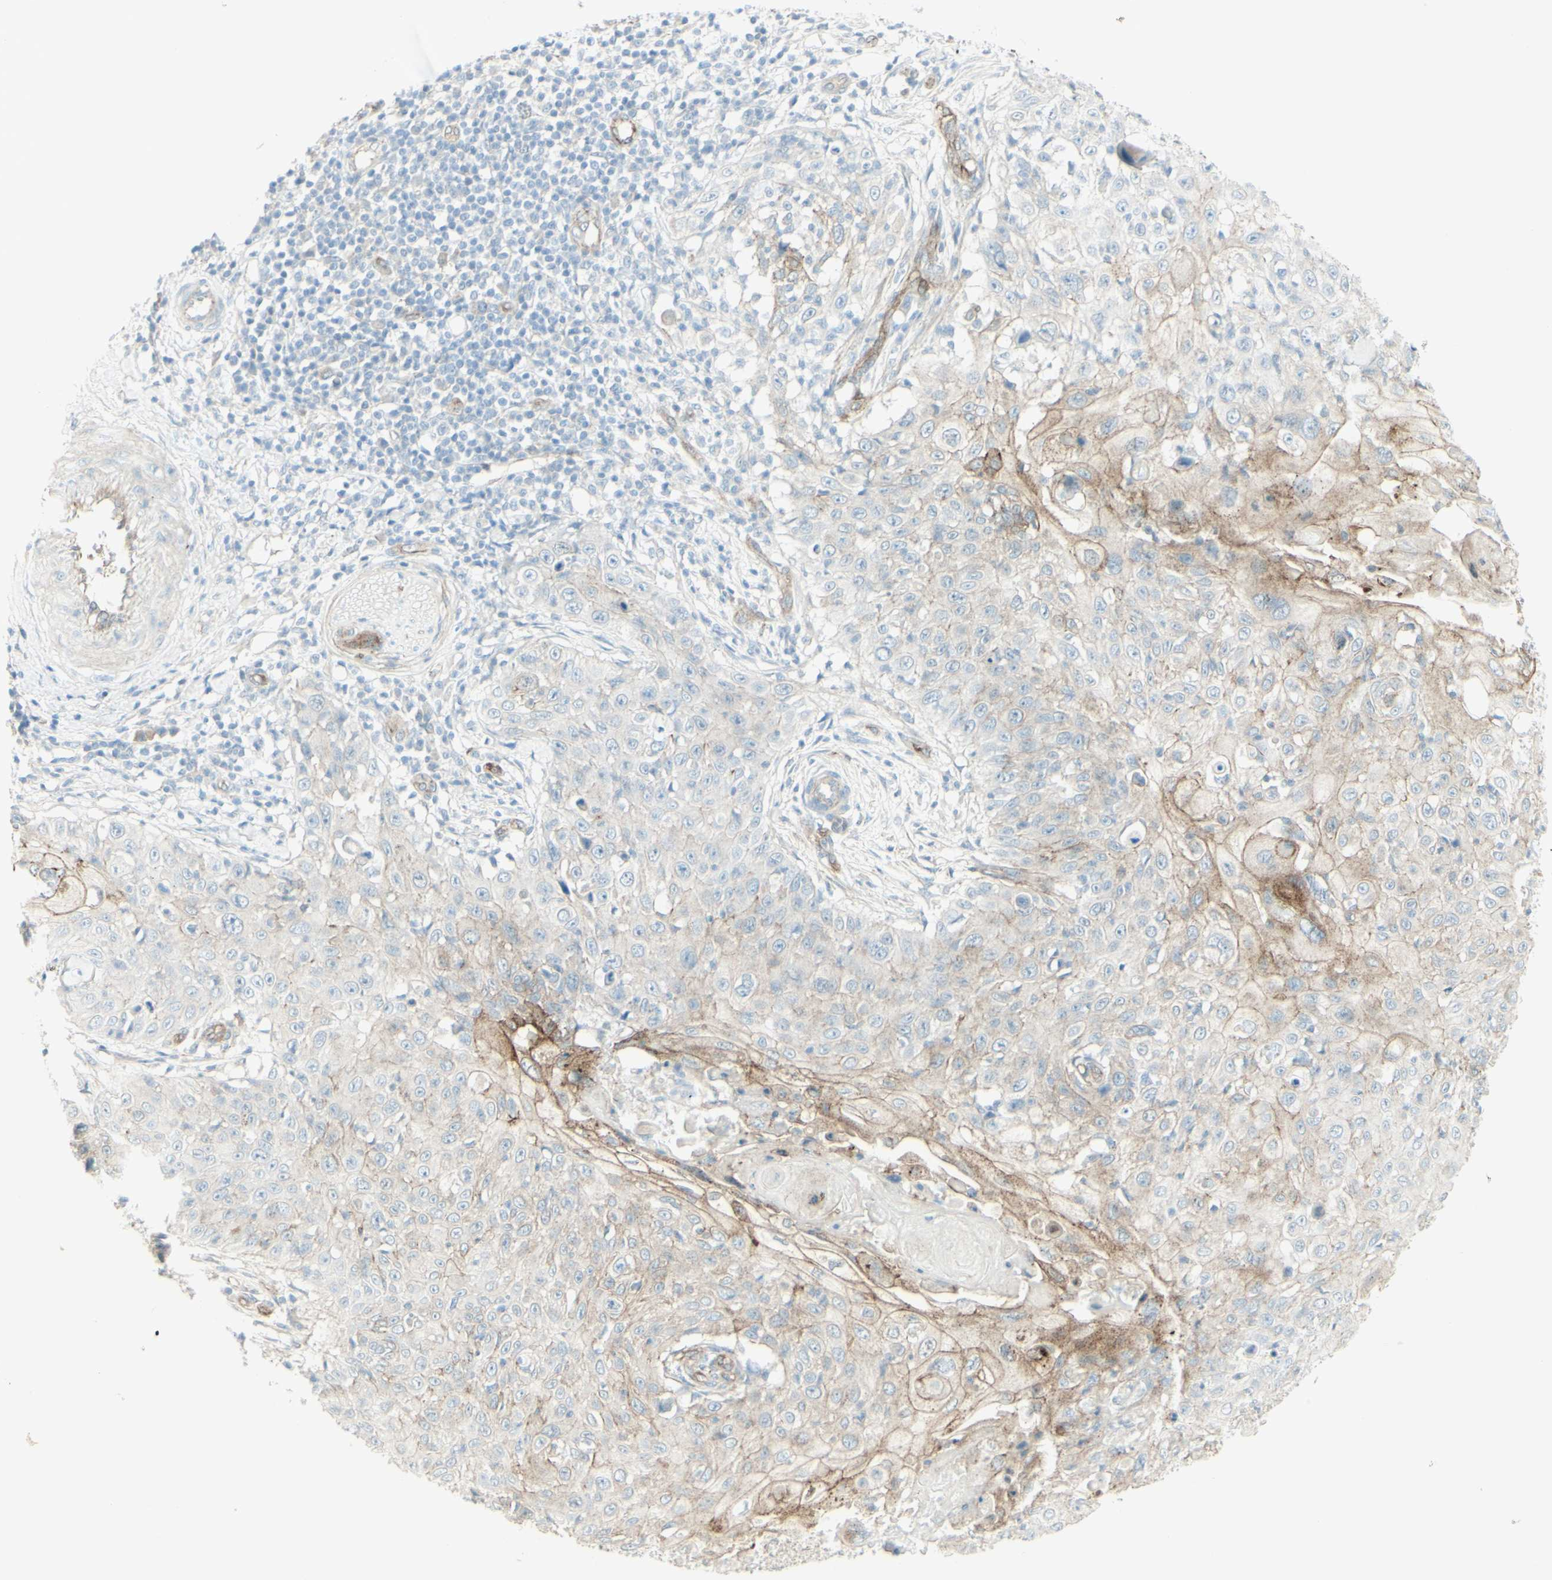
{"staining": {"intensity": "moderate", "quantity": "<25%", "location": "cytoplasmic/membranous"}, "tissue": "skin cancer", "cell_type": "Tumor cells", "image_type": "cancer", "snomed": [{"axis": "morphology", "description": "Squamous cell carcinoma, NOS"}, {"axis": "topography", "description": "Skin"}], "caption": "A low amount of moderate cytoplasmic/membranous positivity is seen in about <25% of tumor cells in squamous cell carcinoma (skin) tissue. (IHC, brightfield microscopy, high magnification).", "gene": "MYO6", "patient": {"sex": "male", "age": 86}}